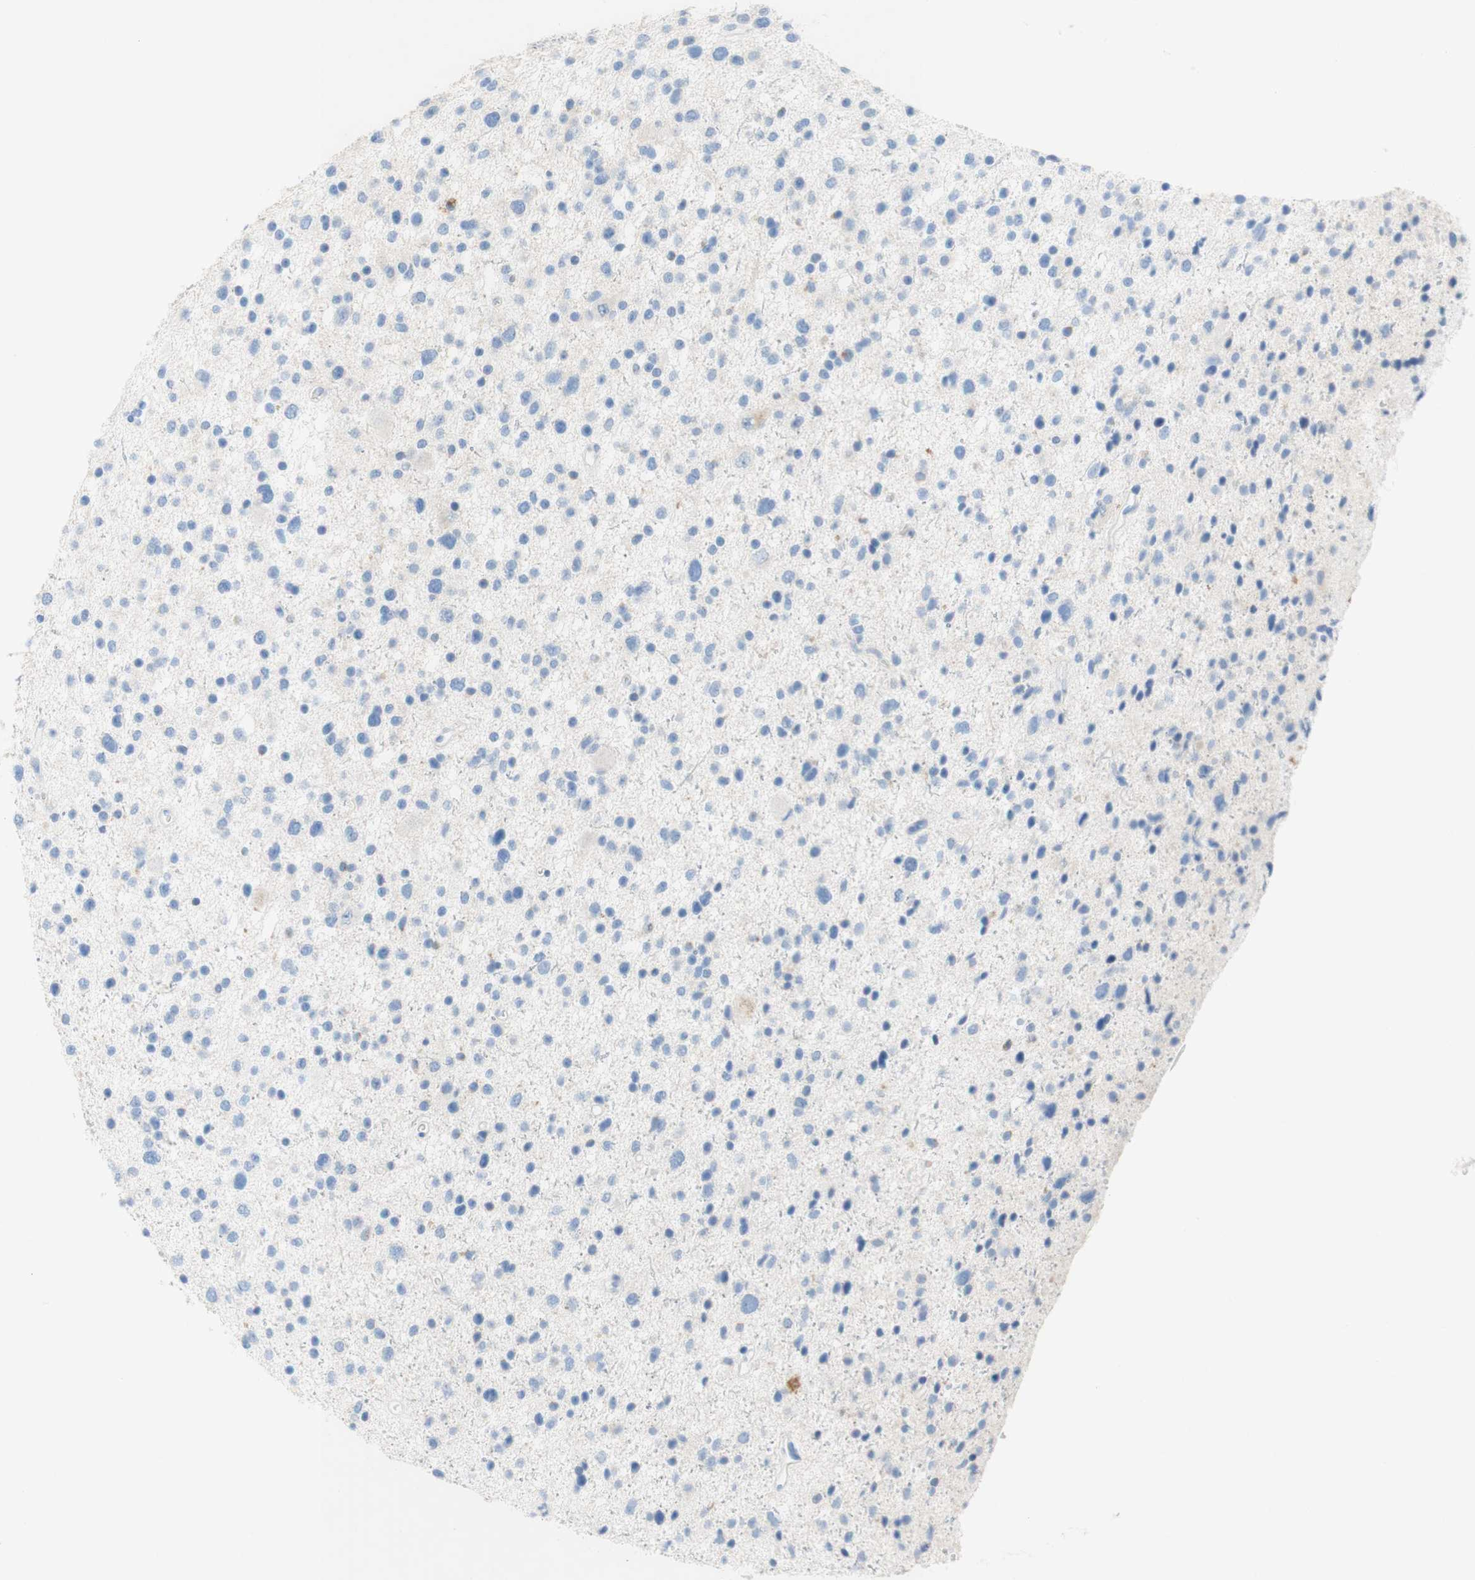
{"staining": {"intensity": "negative", "quantity": "none", "location": "none"}, "tissue": "glioma", "cell_type": "Tumor cells", "image_type": "cancer", "snomed": [{"axis": "morphology", "description": "Glioma, malignant, Low grade"}, {"axis": "topography", "description": "Brain"}], "caption": "Photomicrograph shows no protein expression in tumor cells of glioma tissue. Nuclei are stained in blue.", "gene": "POLR2J3", "patient": {"sex": "female", "age": 37}}